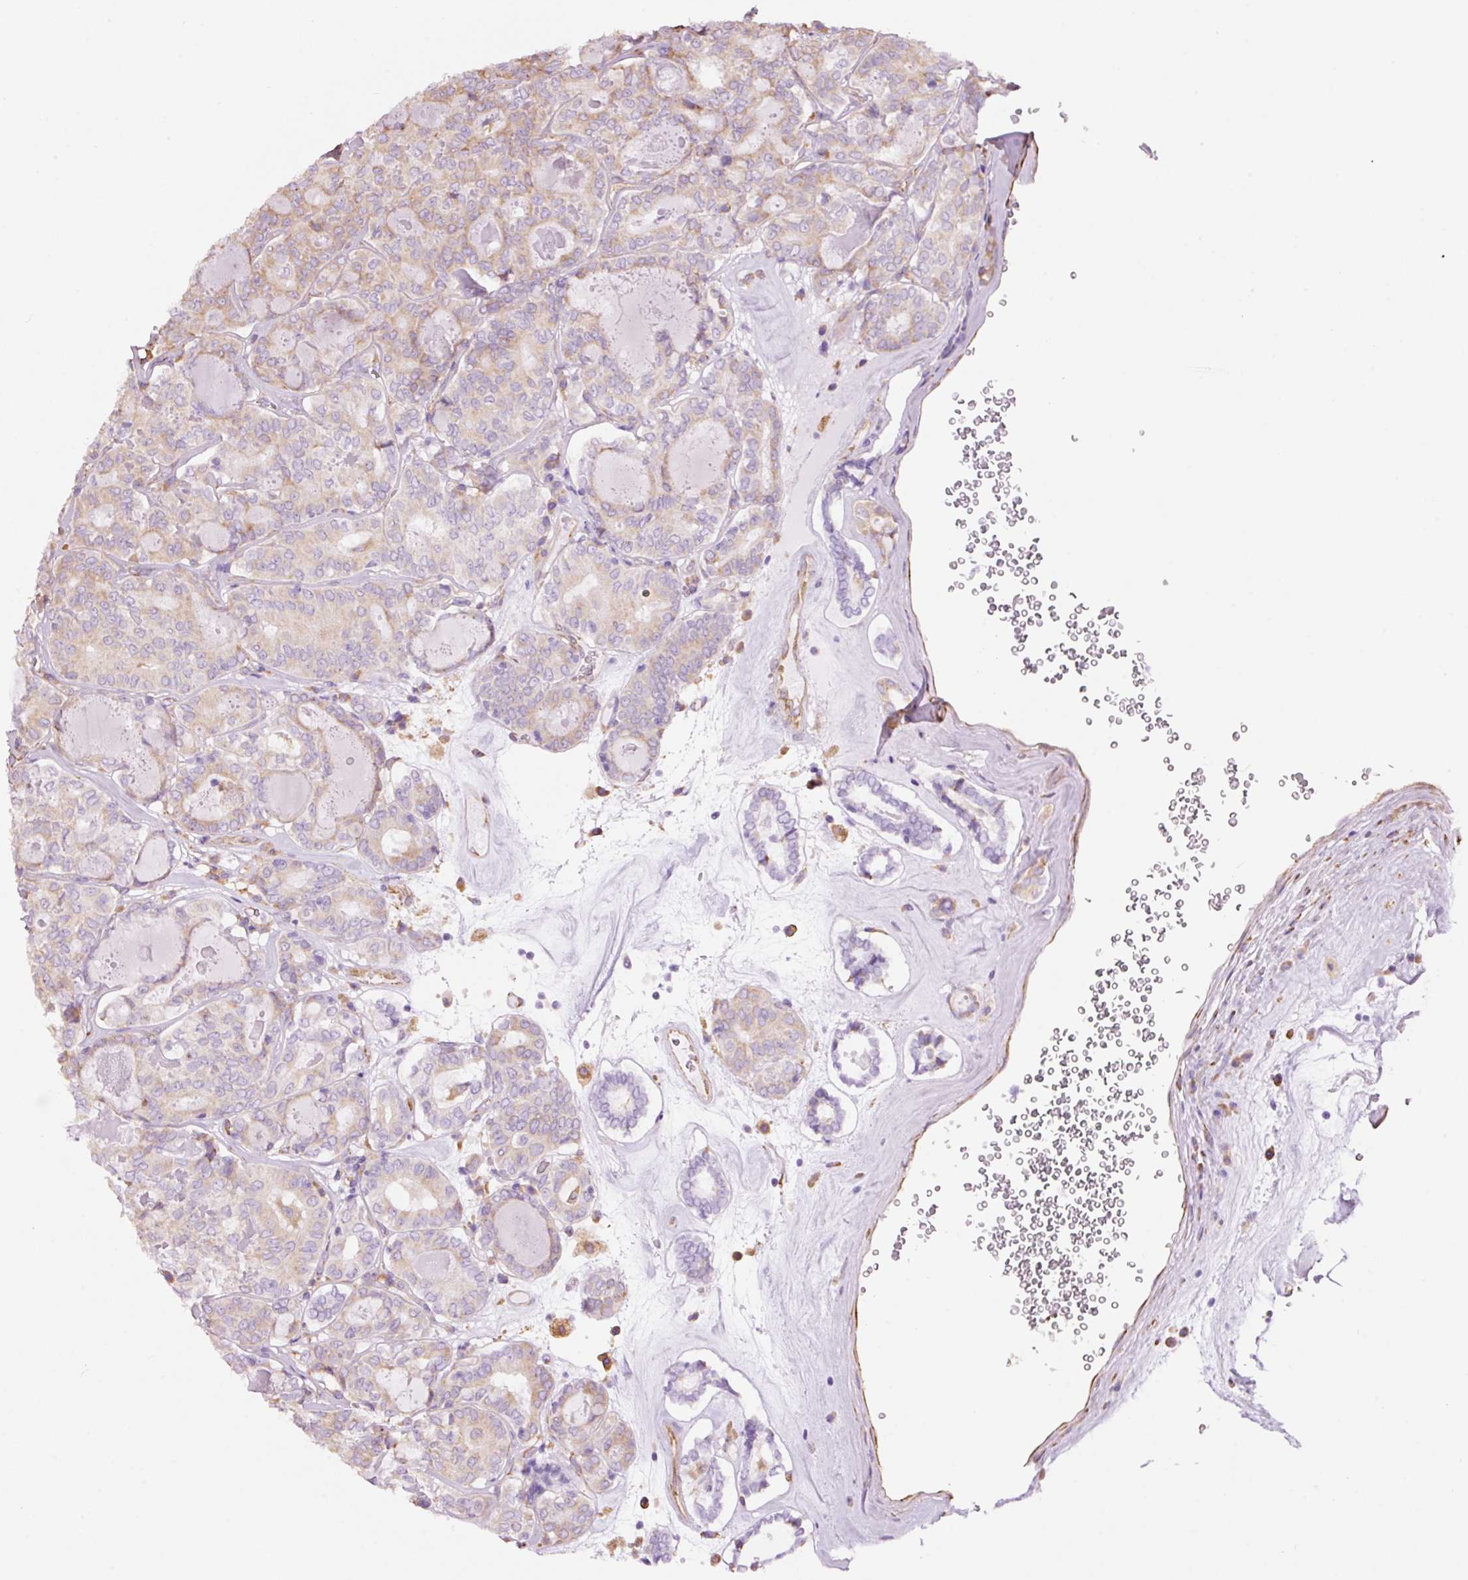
{"staining": {"intensity": "moderate", "quantity": ">75%", "location": "cytoplasmic/membranous"}, "tissue": "thyroid cancer", "cell_type": "Tumor cells", "image_type": "cancer", "snomed": [{"axis": "morphology", "description": "Papillary adenocarcinoma, NOS"}, {"axis": "topography", "description": "Thyroid gland"}], "caption": "Papillary adenocarcinoma (thyroid) stained with immunohistochemistry (IHC) displays moderate cytoplasmic/membranous staining in approximately >75% of tumor cells. (DAB IHC with brightfield microscopy, high magnification).", "gene": "GCG", "patient": {"sex": "female", "age": 72}}